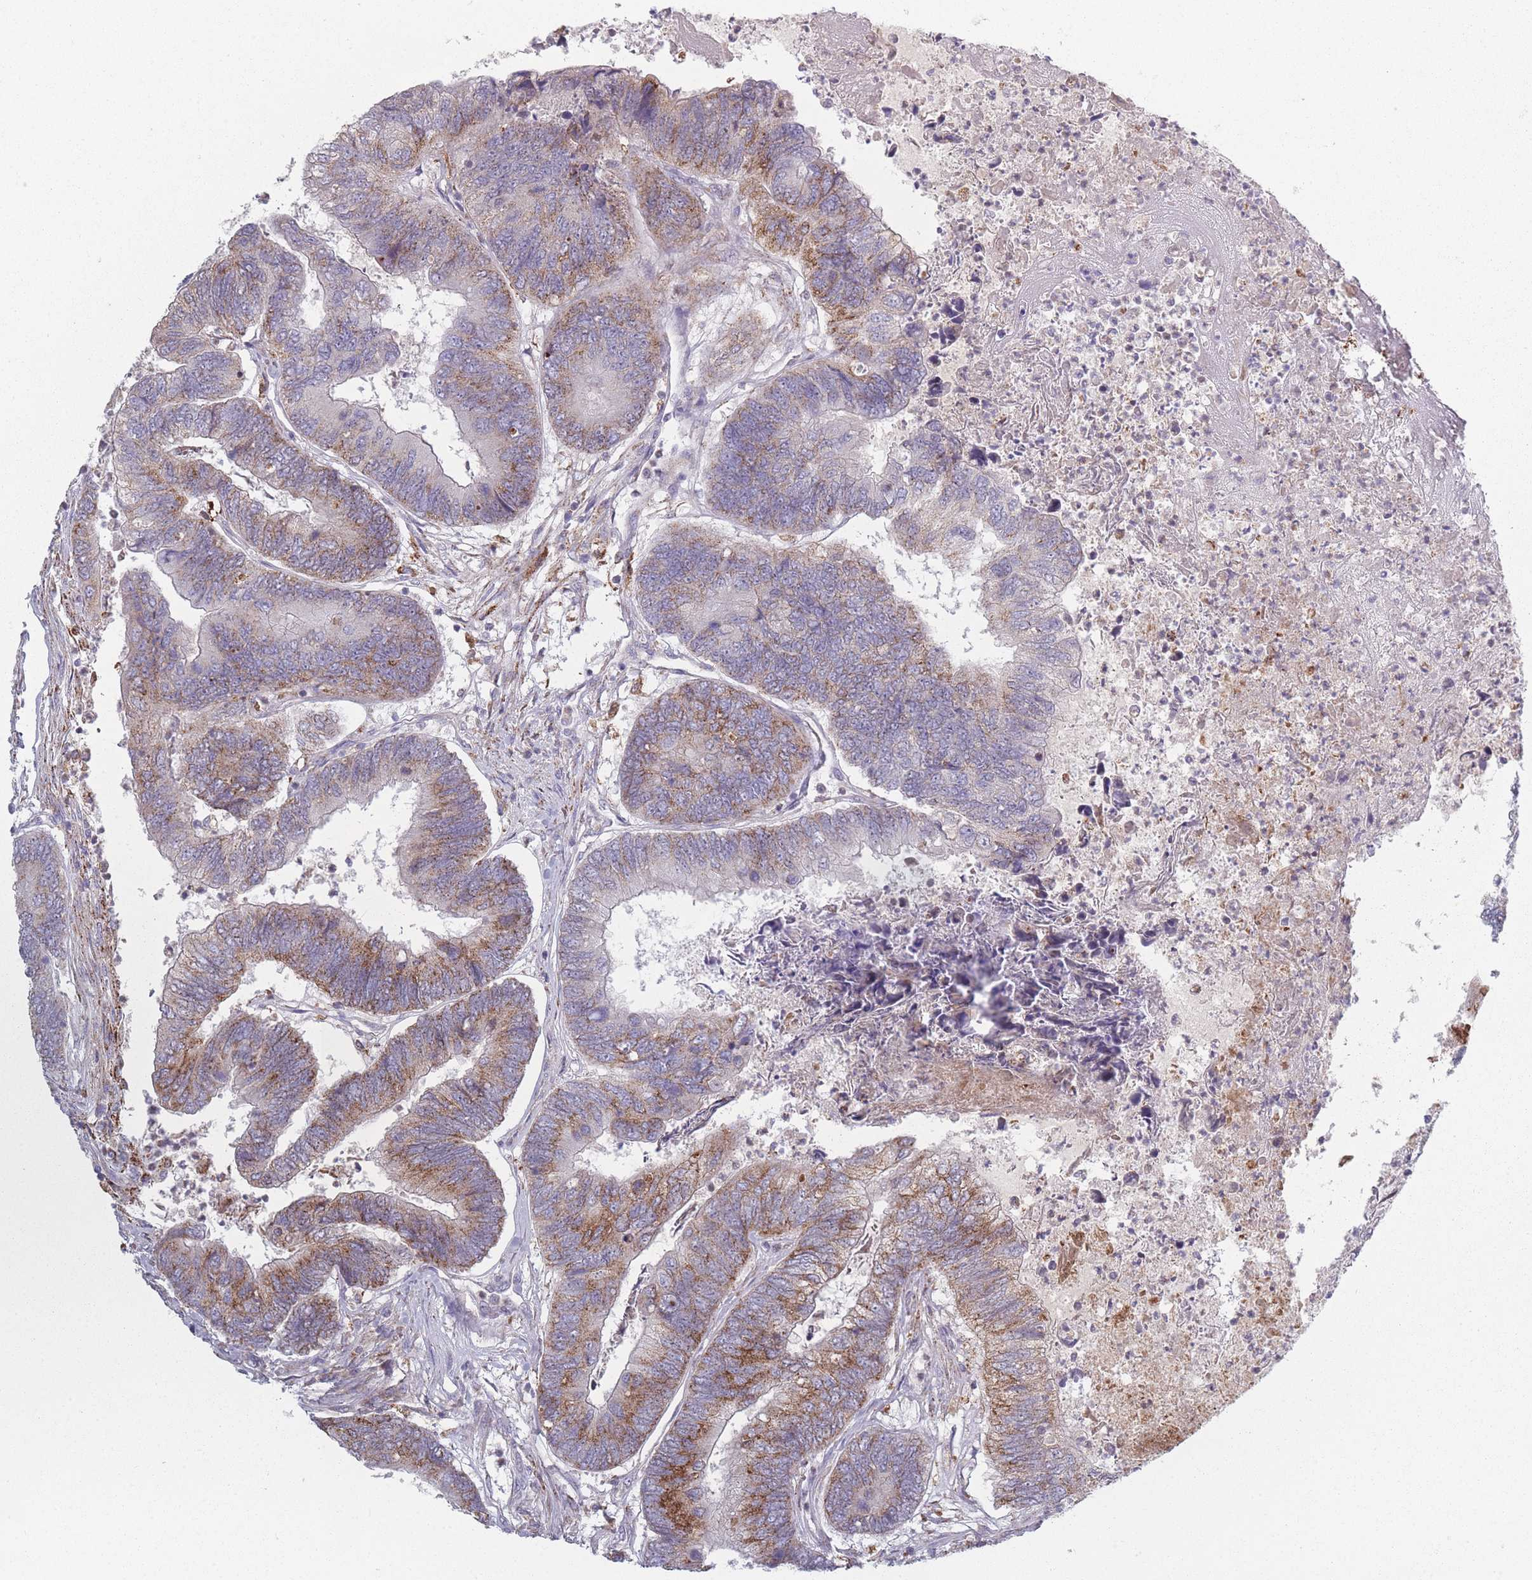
{"staining": {"intensity": "moderate", "quantity": "25%-75%", "location": "cytoplasmic/membranous"}, "tissue": "colorectal cancer", "cell_type": "Tumor cells", "image_type": "cancer", "snomed": [{"axis": "morphology", "description": "Adenocarcinoma, NOS"}, {"axis": "topography", "description": "Colon"}], "caption": "A histopathology image showing moderate cytoplasmic/membranous positivity in about 25%-75% of tumor cells in colorectal adenocarcinoma, as visualized by brown immunohistochemical staining.", "gene": "PEX11B", "patient": {"sex": "female", "age": 67}}